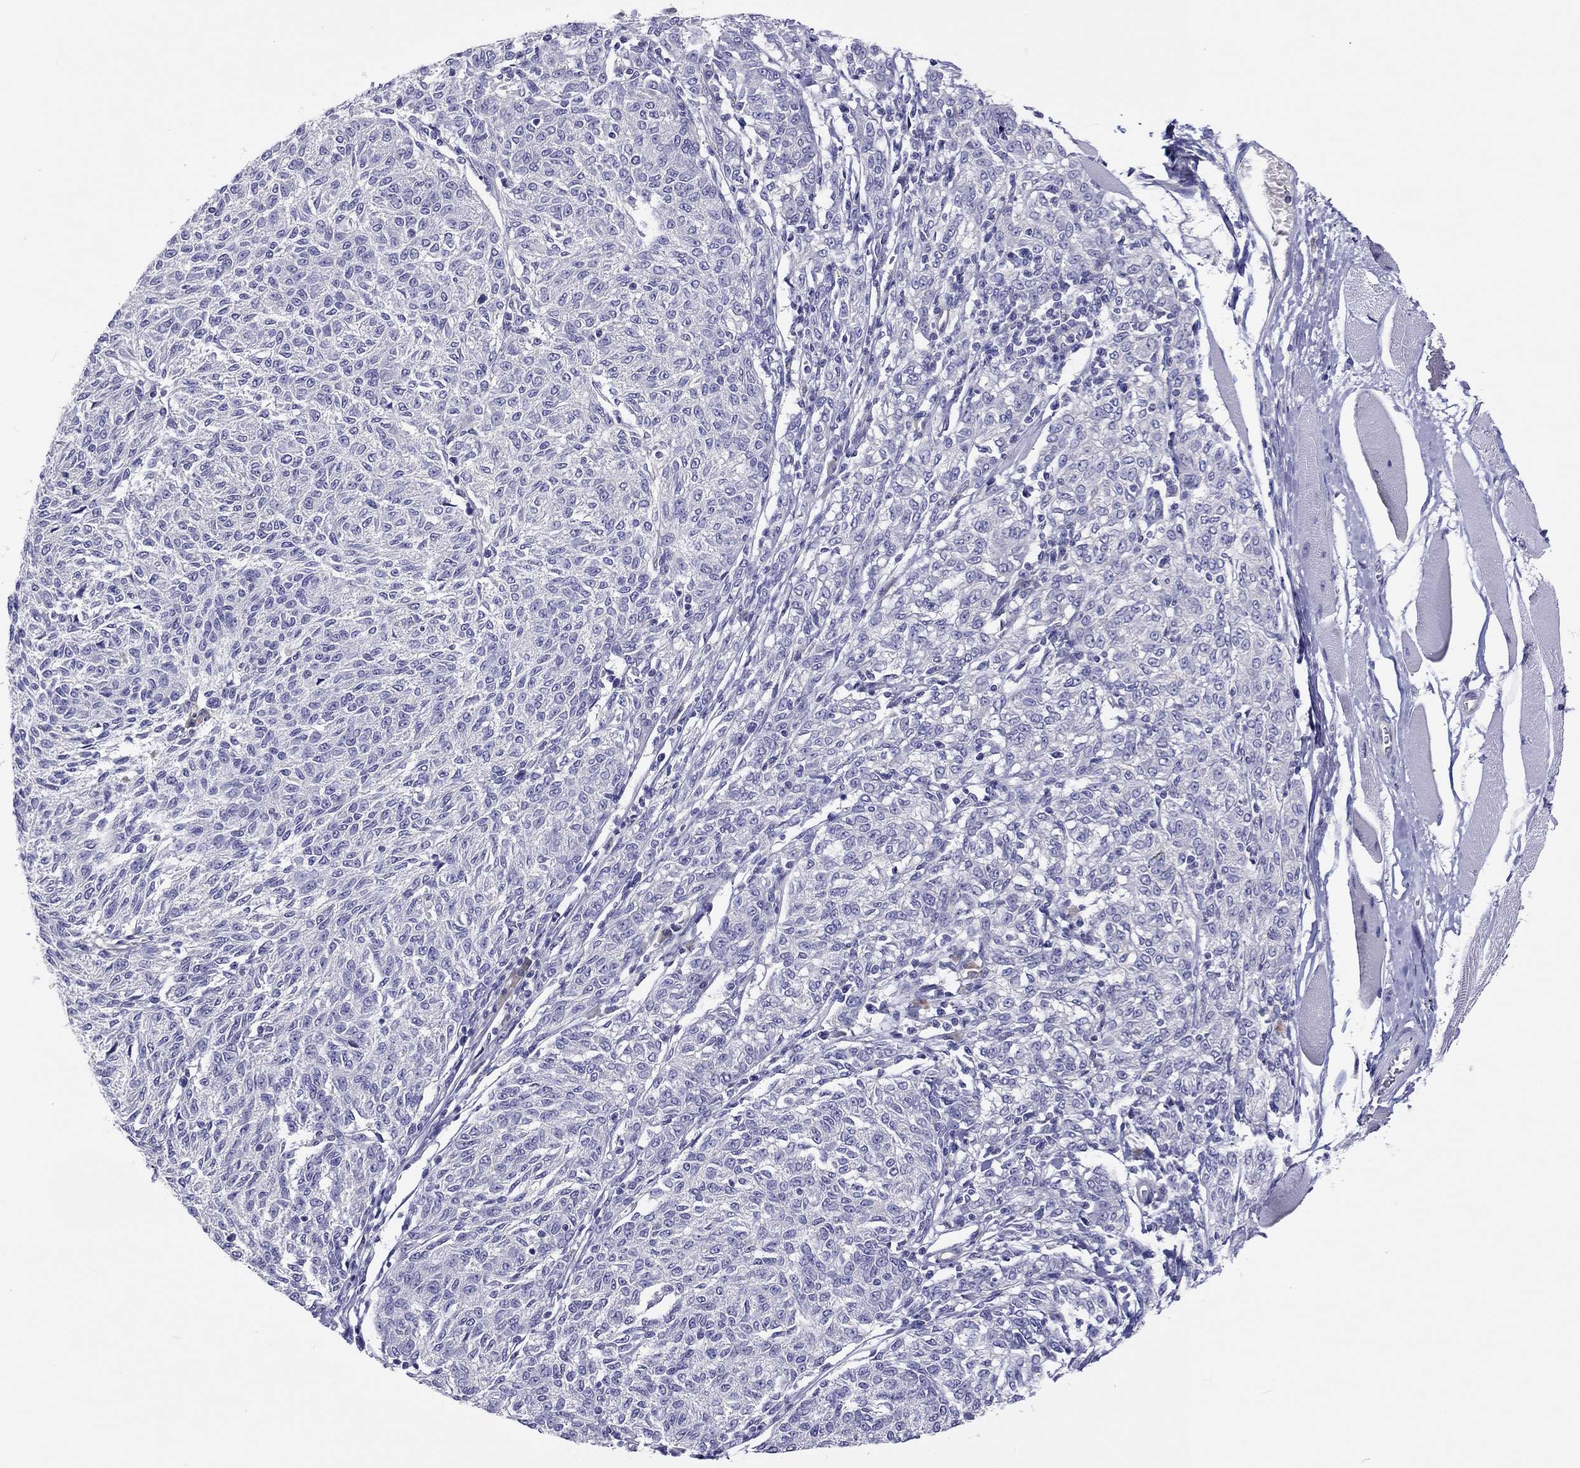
{"staining": {"intensity": "negative", "quantity": "none", "location": "none"}, "tissue": "melanoma", "cell_type": "Tumor cells", "image_type": "cancer", "snomed": [{"axis": "morphology", "description": "Malignant melanoma, NOS"}, {"axis": "topography", "description": "Skin"}], "caption": "High power microscopy photomicrograph of an immunohistochemistry histopathology image of malignant melanoma, revealing no significant staining in tumor cells.", "gene": "ABCG4", "patient": {"sex": "female", "age": 72}}